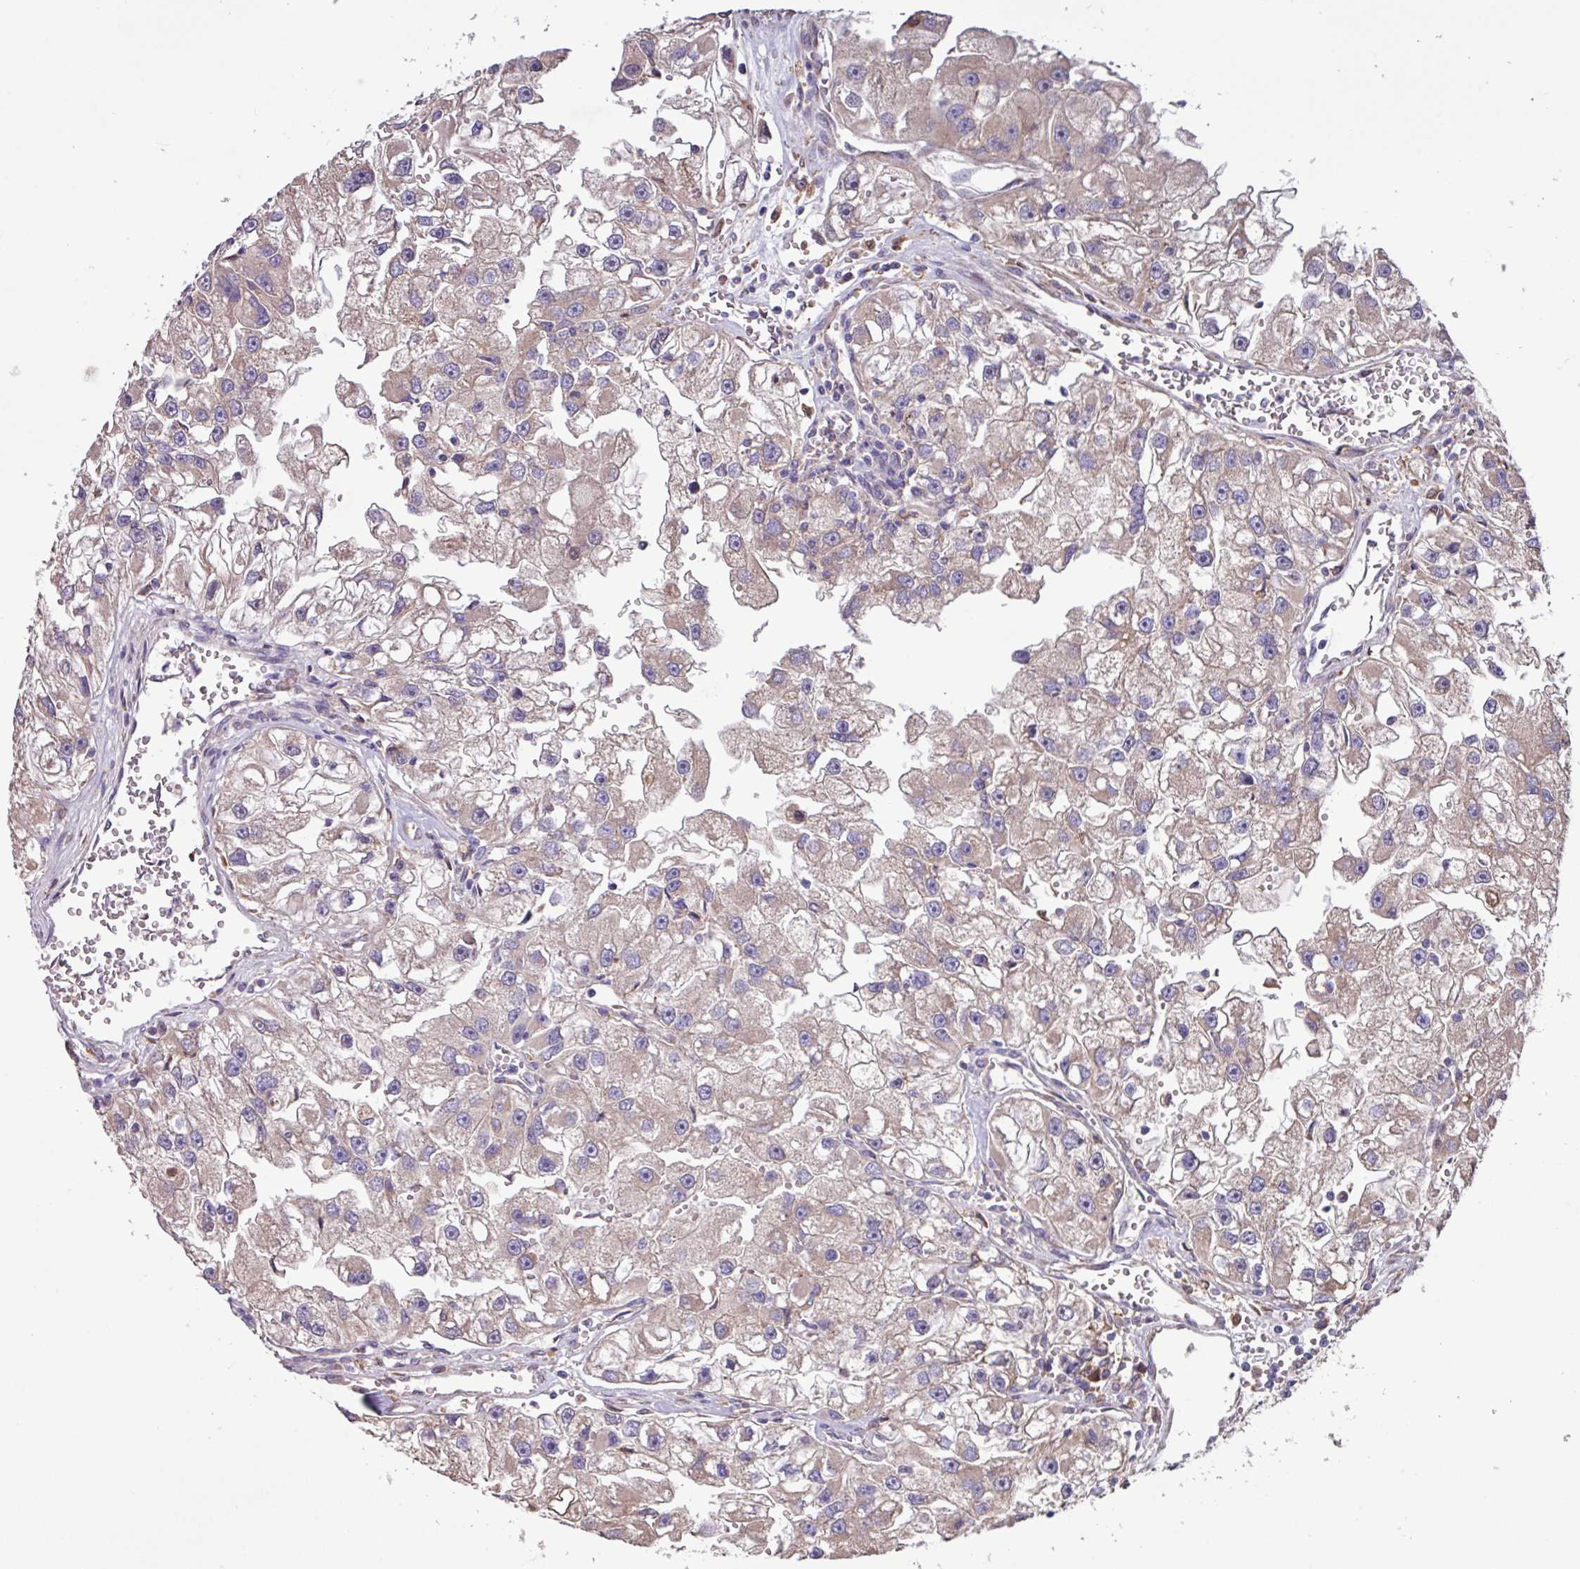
{"staining": {"intensity": "weak", "quantity": "25%-75%", "location": "cytoplasmic/membranous"}, "tissue": "renal cancer", "cell_type": "Tumor cells", "image_type": "cancer", "snomed": [{"axis": "morphology", "description": "Adenocarcinoma, NOS"}, {"axis": "topography", "description": "Kidney"}], "caption": "Weak cytoplasmic/membranous staining is present in about 25%-75% of tumor cells in renal adenocarcinoma. The staining was performed using DAB, with brown indicating positive protein expression. Nuclei are stained blue with hematoxylin.", "gene": "PTPRQ", "patient": {"sex": "male", "age": 63}}